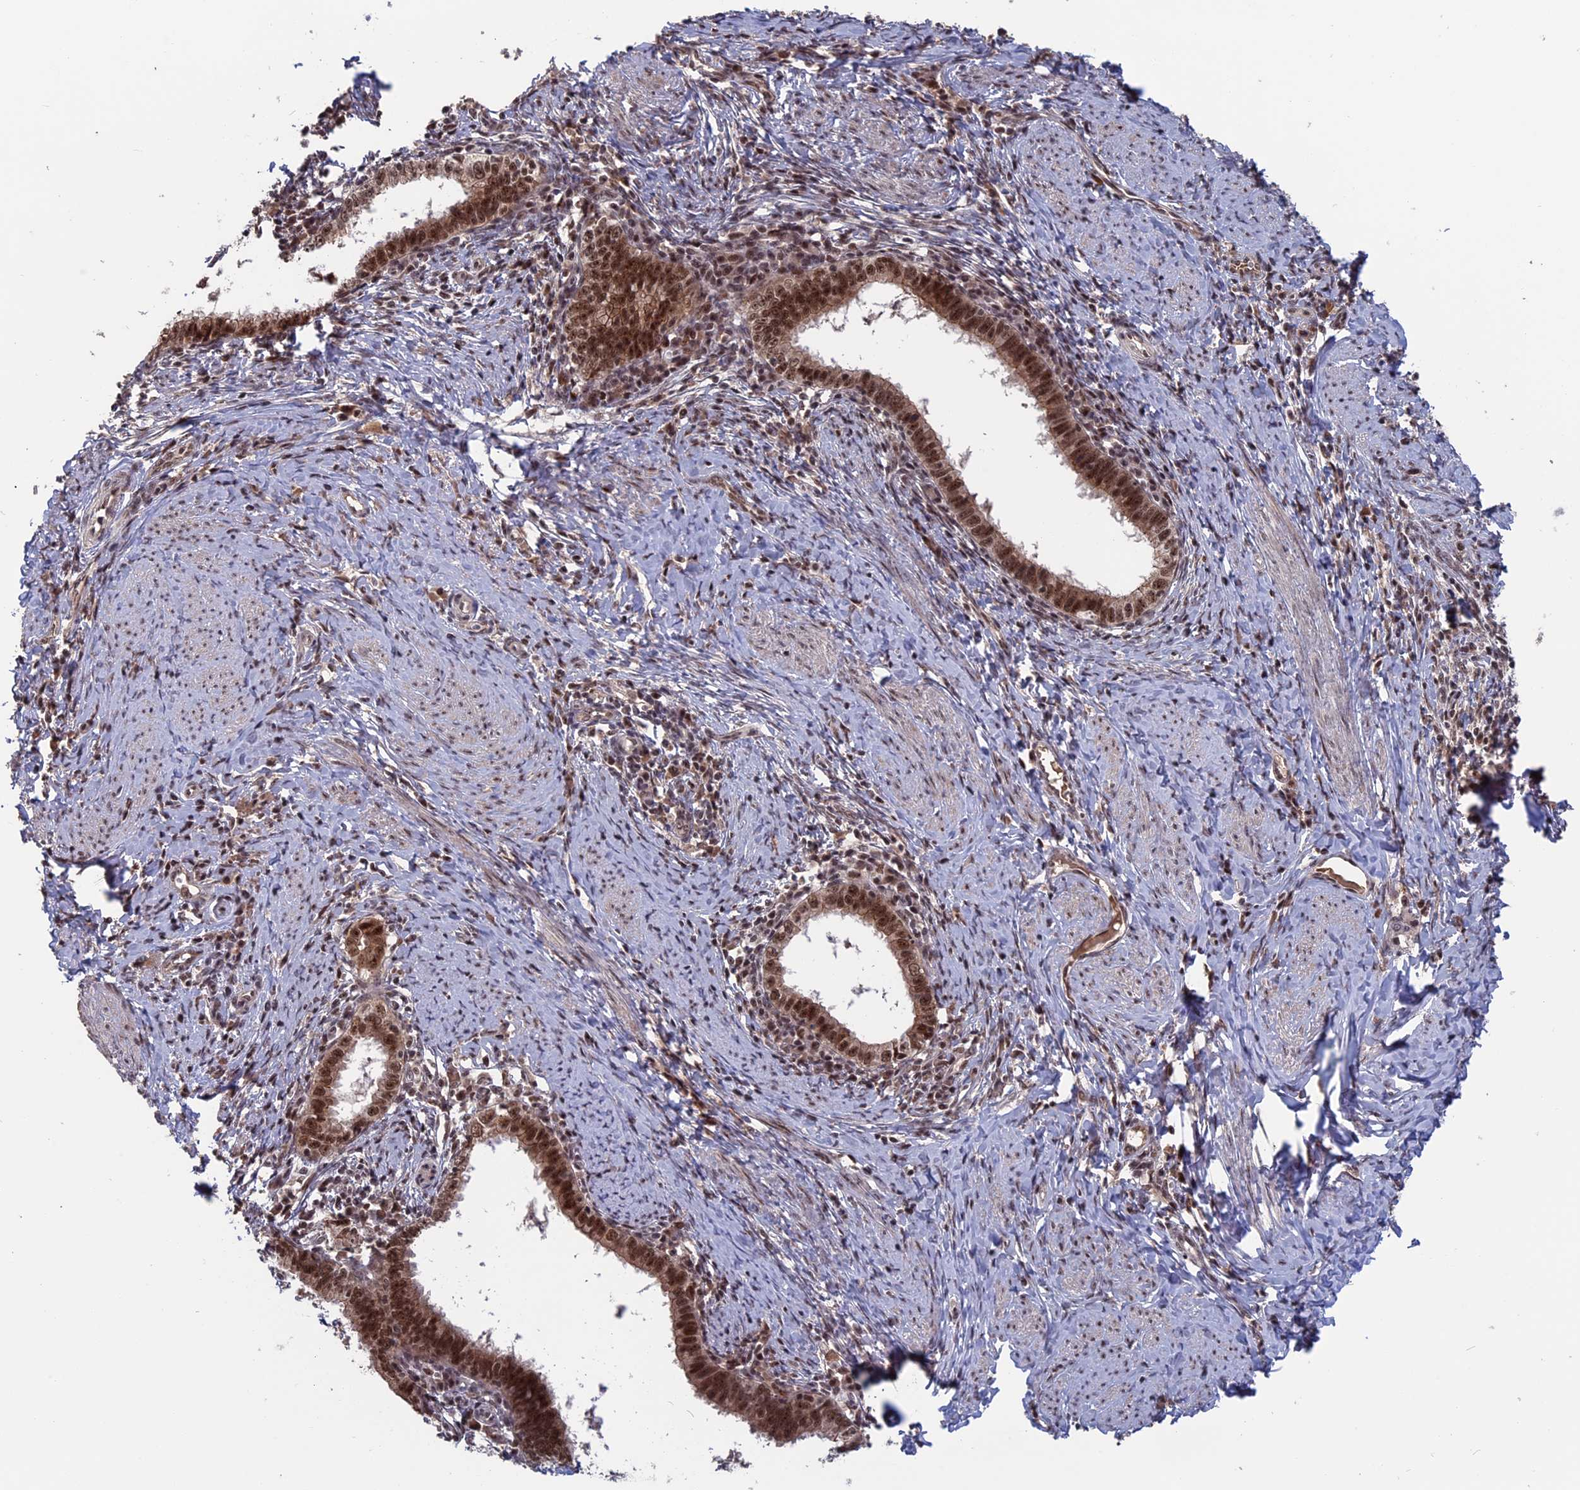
{"staining": {"intensity": "moderate", "quantity": ">75%", "location": "nuclear"}, "tissue": "cervical cancer", "cell_type": "Tumor cells", "image_type": "cancer", "snomed": [{"axis": "morphology", "description": "Adenocarcinoma, NOS"}, {"axis": "topography", "description": "Cervix"}], "caption": "Immunohistochemistry (IHC) staining of cervical cancer, which demonstrates medium levels of moderate nuclear staining in approximately >75% of tumor cells indicating moderate nuclear protein positivity. The staining was performed using DAB (brown) for protein detection and nuclei were counterstained in hematoxylin (blue).", "gene": "CACTIN", "patient": {"sex": "female", "age": 36}}